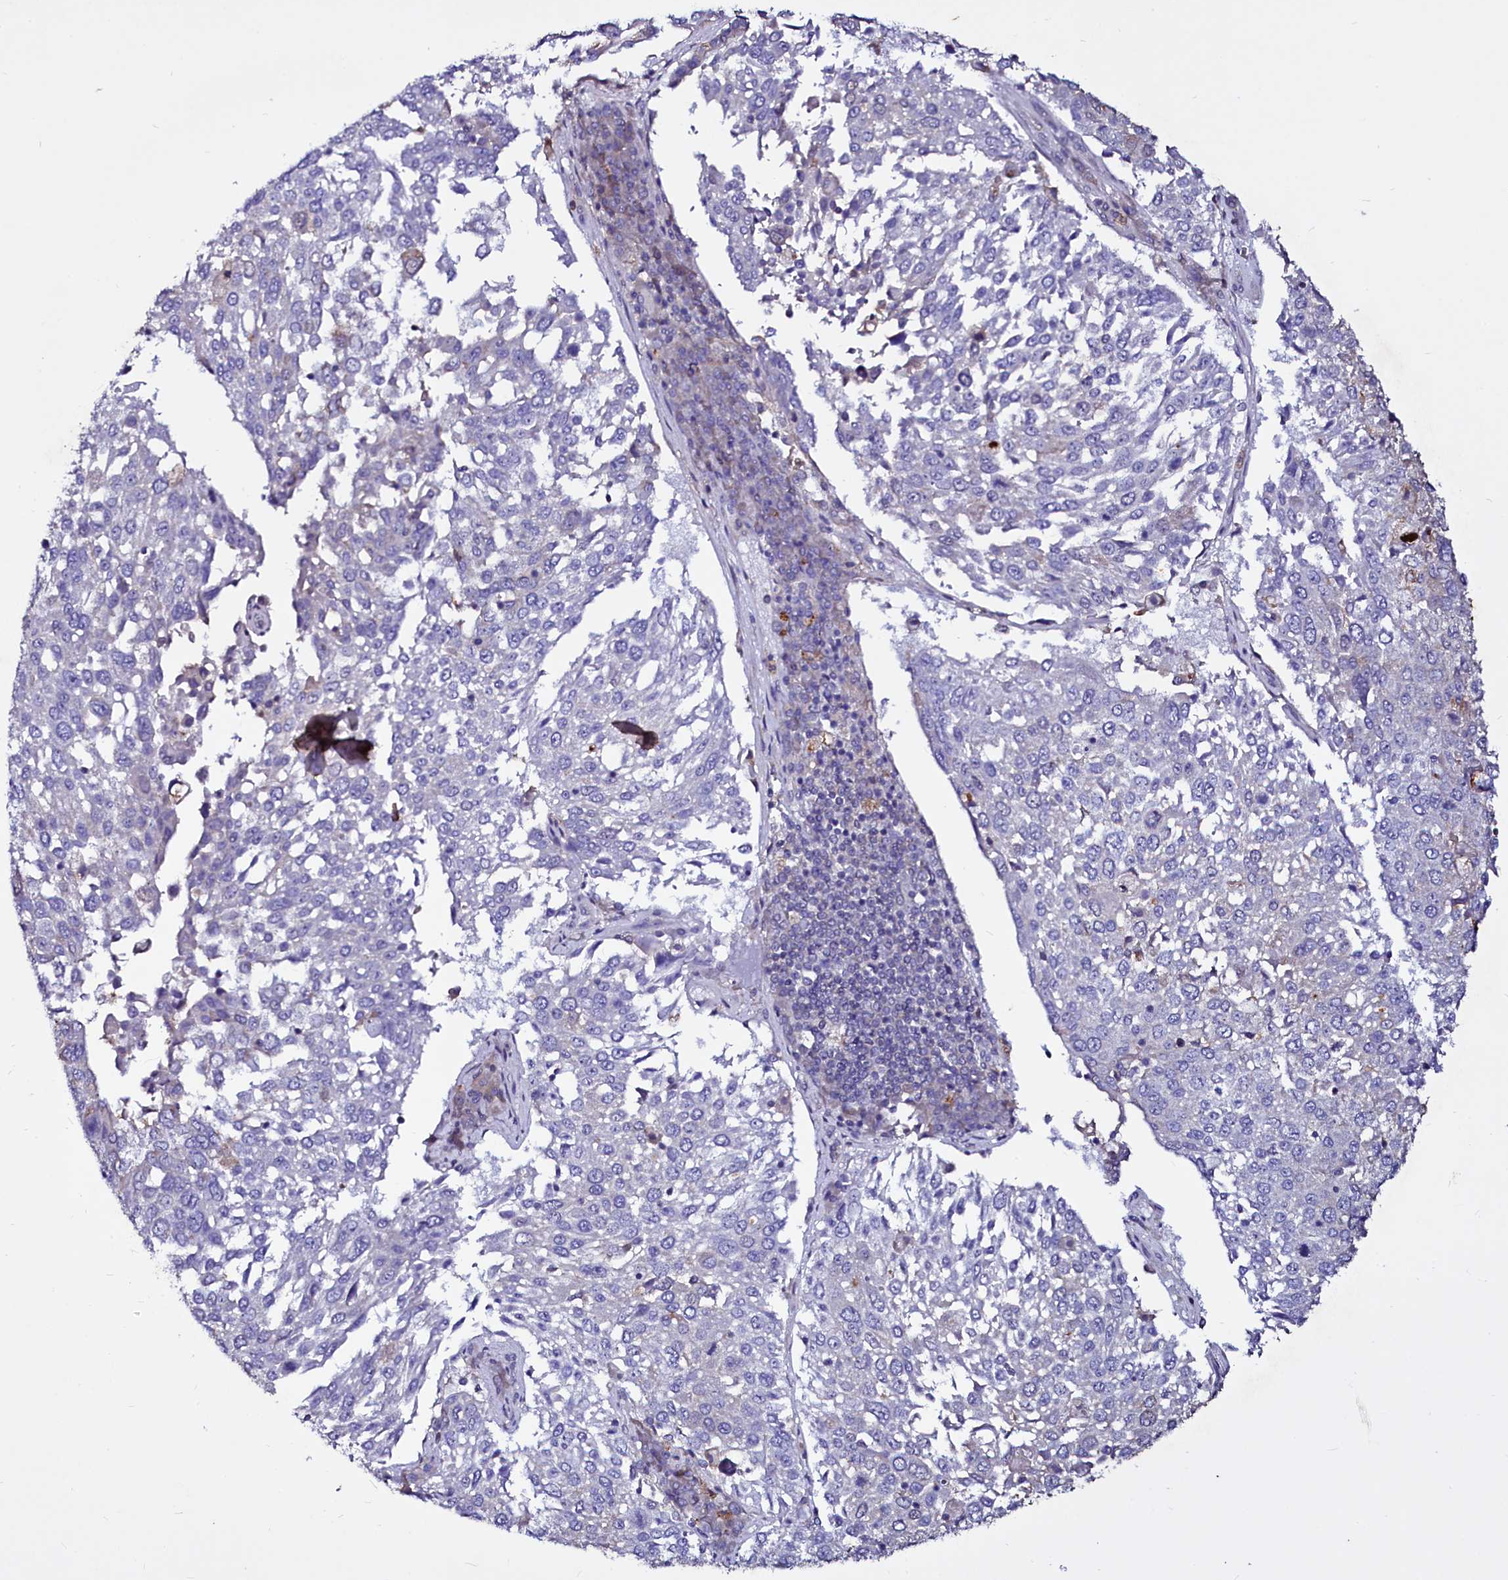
{"staining": {"intensity": "negative", "quantity": "none", "location": "none"}, "tissue": "lung cancer", "cell_type": "Tumor cells", "image_type": "cancer", "snomed": [{"axis": "morphology", "description": "Squamous cell carcinoma, NOS"}, {"axis": "topography", "description": "Lung"}], "caption": "IHC photomicrograph of neoplastic tissue: human lung cancer (squamous cell carcinoma) stained with DAB demonstrates no significant protein positivity in tumor cells. (DAB (3,3'-diaminobenzidine) immunohistochemistry, high magnification).", "gene": "SELENOT", "patient": {"sex": "male", "age": 65}}